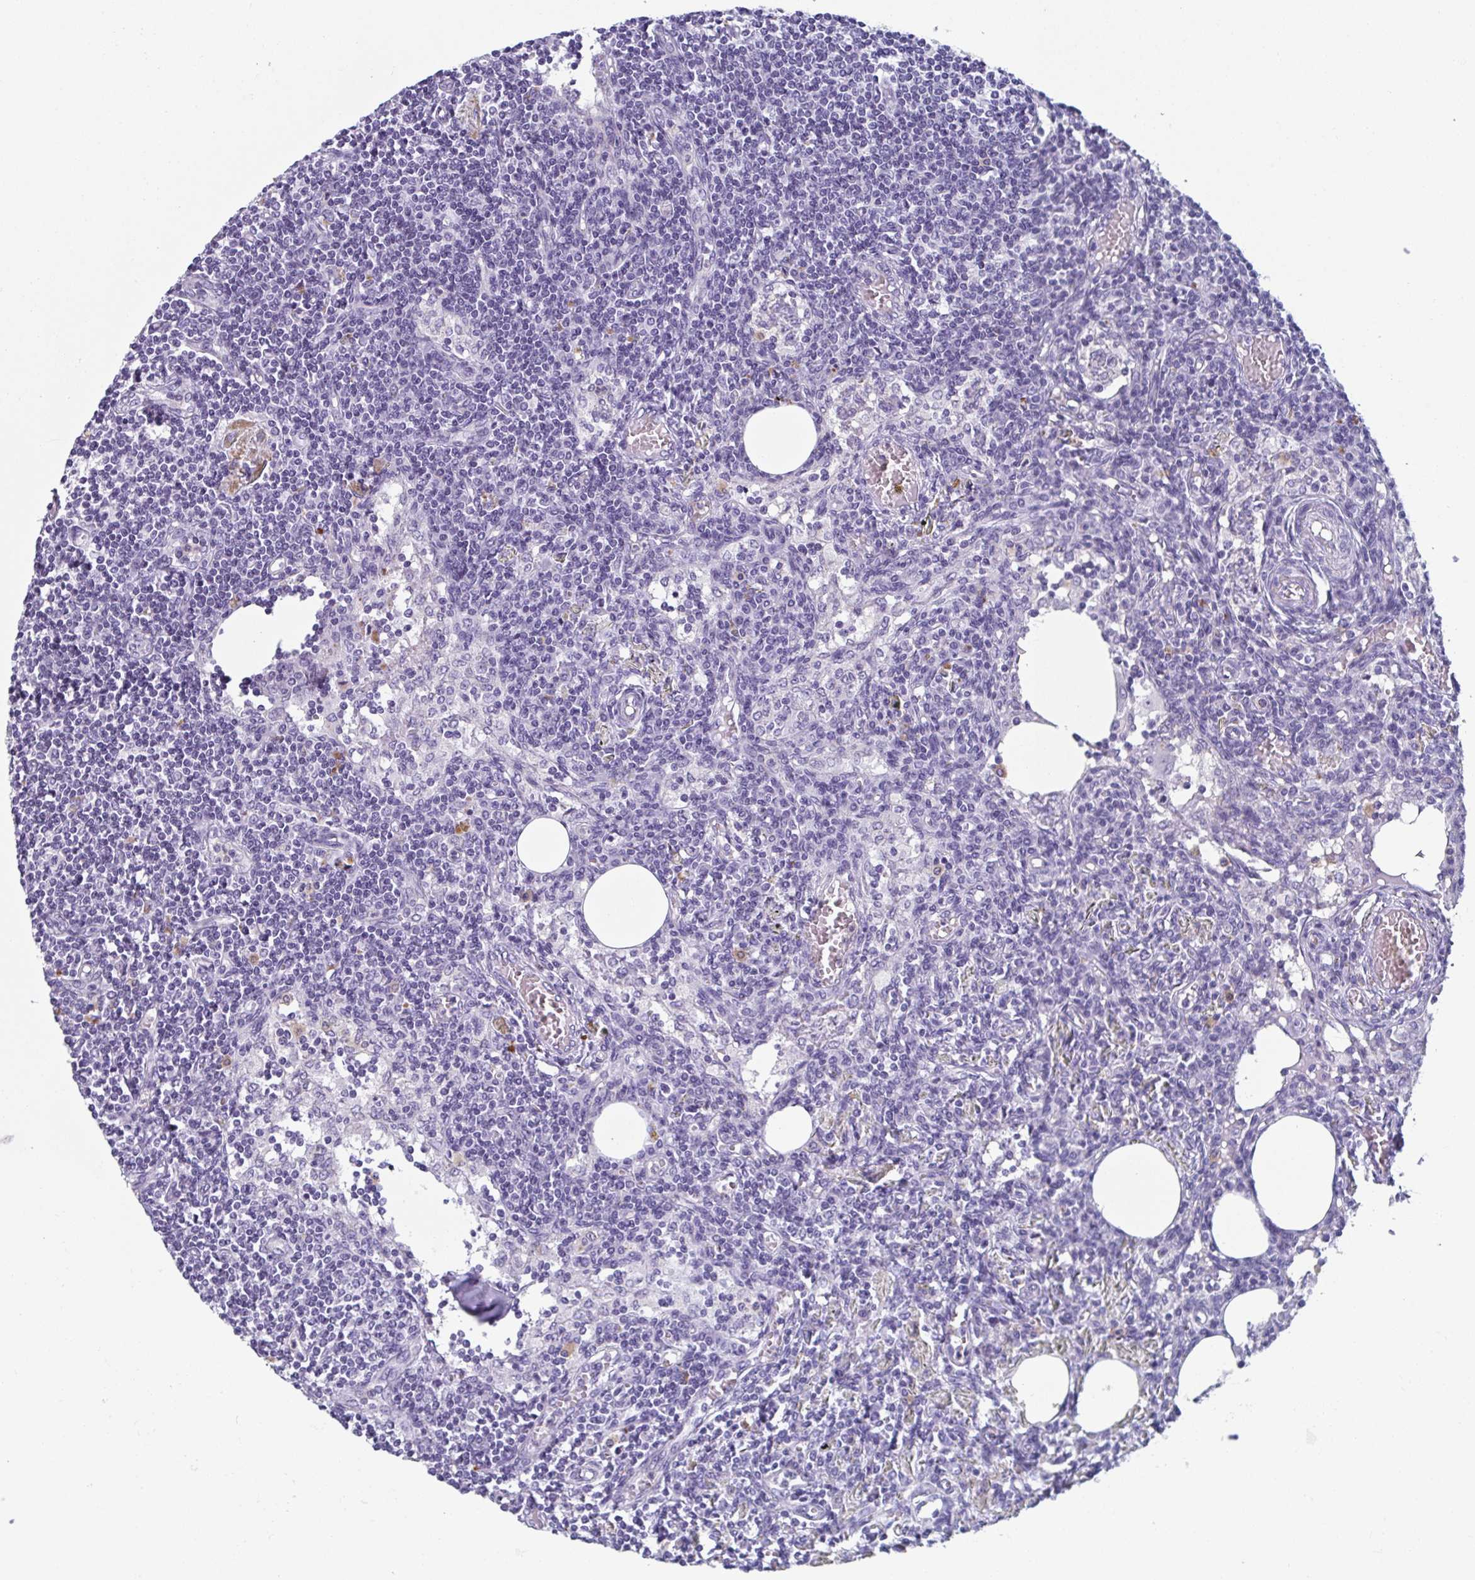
{"staining": {"intensity": "negative", "quantity": "none", "location": "none"}, "tissue": "lymph node", "cell_type": "Germinal center cells", "image_type": "normal", "snomed": [{"axis": "morphology", "description": "Normal tissue, NOS"}, {"axis": "topography", "description": "Lymph node"}], "caption": "Immunohistochemical staining of benign lymph node displays no significant expression in germinal center cells. (Stains: DAB immunohistochemistry with hematoxylin counter stain, Microscopy: brightfield microscopy at high magnification).", "gene": "LYRM2", "patient": {"sex": "female", "age": 69}}